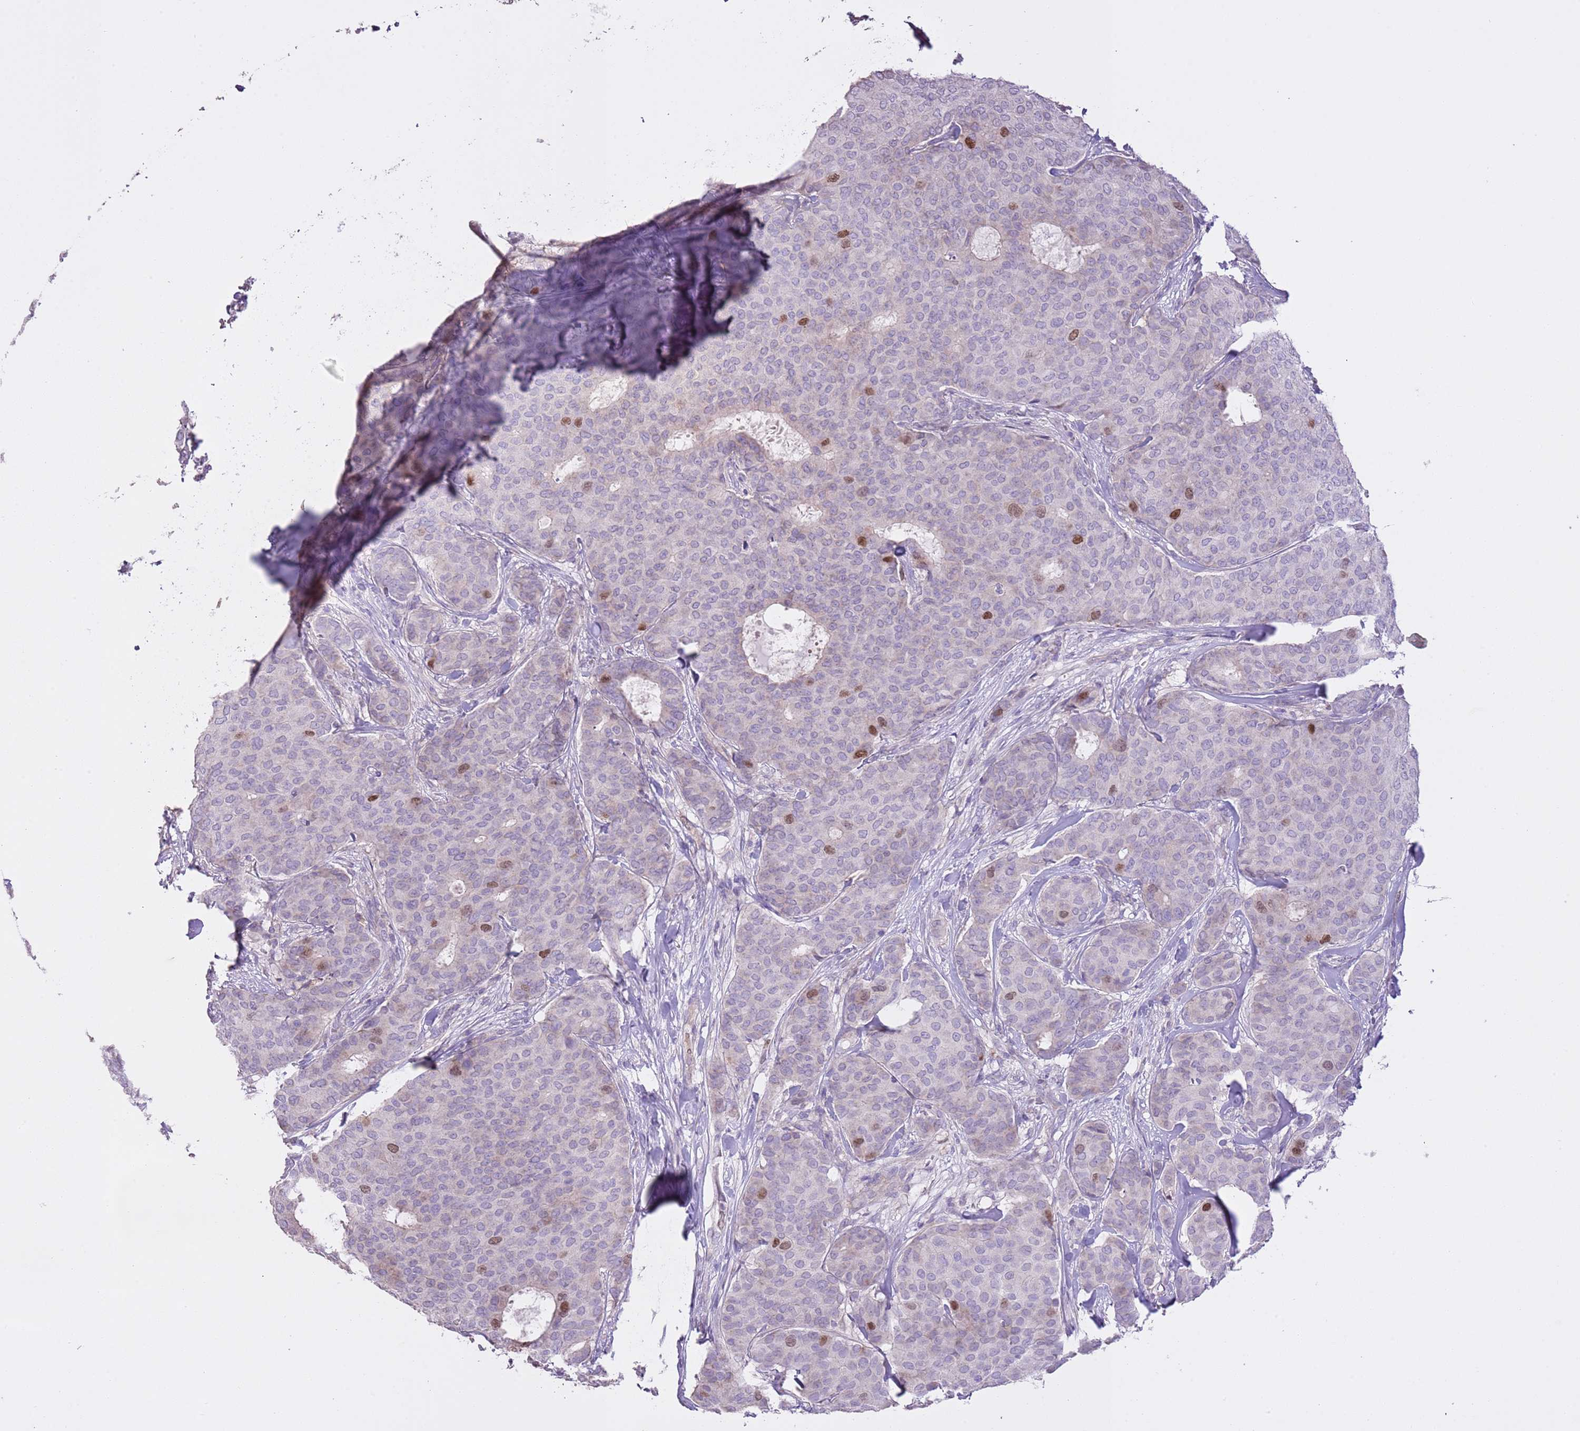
{"staining": {"intensity": "moderate", "quantity": "<25%", "location": "nuclear"}, "tissue": "breast cancer", "cell_type": "Tumor cells", "image_type": "cancer", "snomed": [{"axis": "morphology", "description": "Duct carcinoma"}, {"axis": "topography", "description": "Breast"}], "caption": "Tumor cells display low levels of moderate nuclear positivity in about <25% of cells in breast cancer. (DAB IHC, brown staining for protein, blue staining for nuclei).", "gene": "GMNN", "patient": {"sex": "female", "age": 75}}